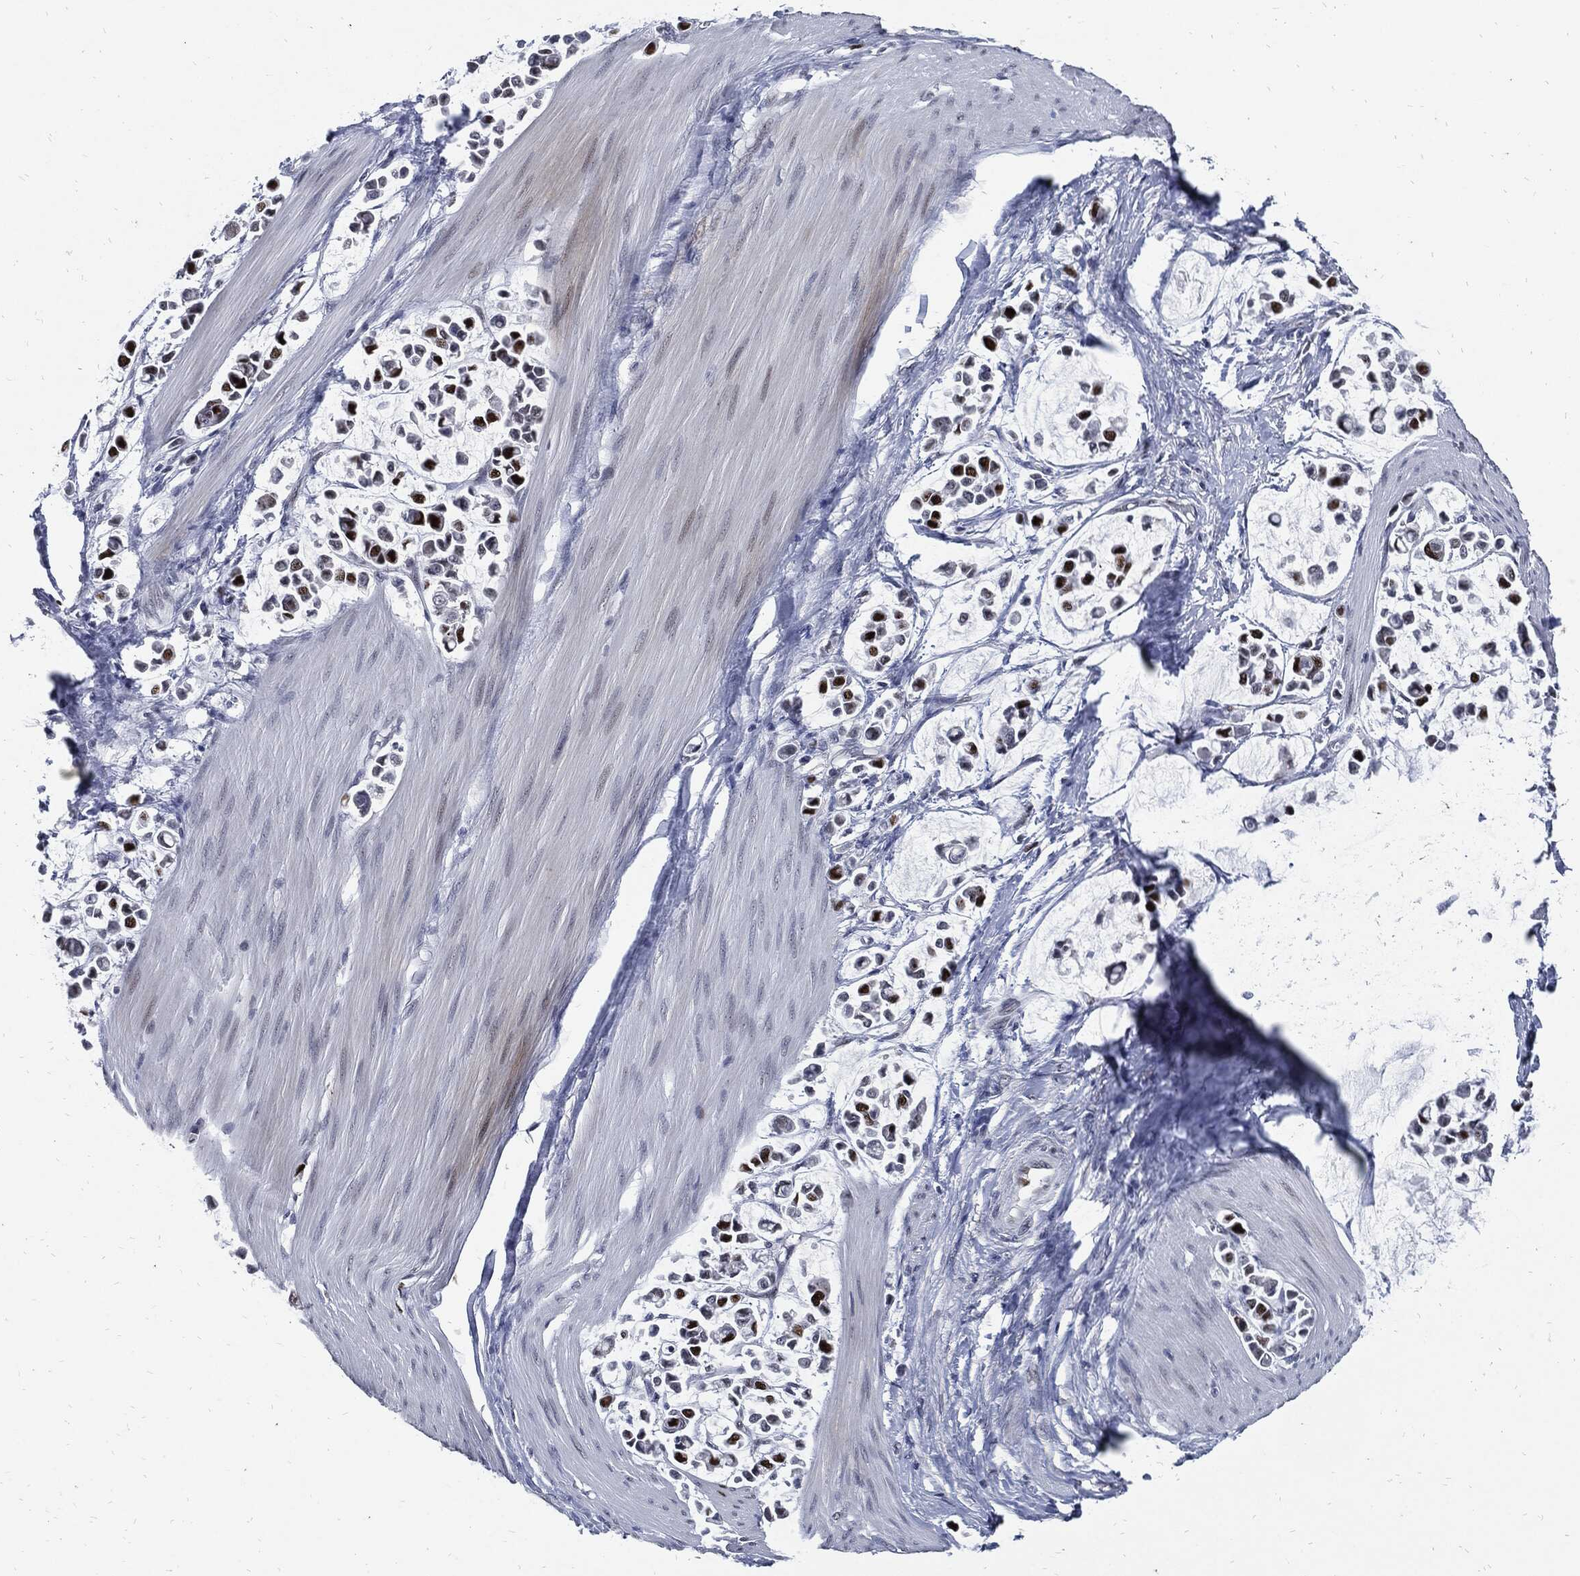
{"staining": {"intensity": "strong", "quantity": "25%-75%", "location": "nuclear"}, "tissue": "stomach cancer", "cell_type": "Tumor cells", "image_type": "cancer", "snomed": [{"axis": "morphology", "description": "Adenocarcinoma, NOS"}, {"axis": "topography", "description": "Stomach"}], "caption": "Strong nuclear staining for a protein is appreciated in about 25%-75% of tumor cells of stomach cancer (adenocarcinoma) using immunohistochemistry.", "gene": "NBN", "patient": {"sex": "male", "age": 82}}